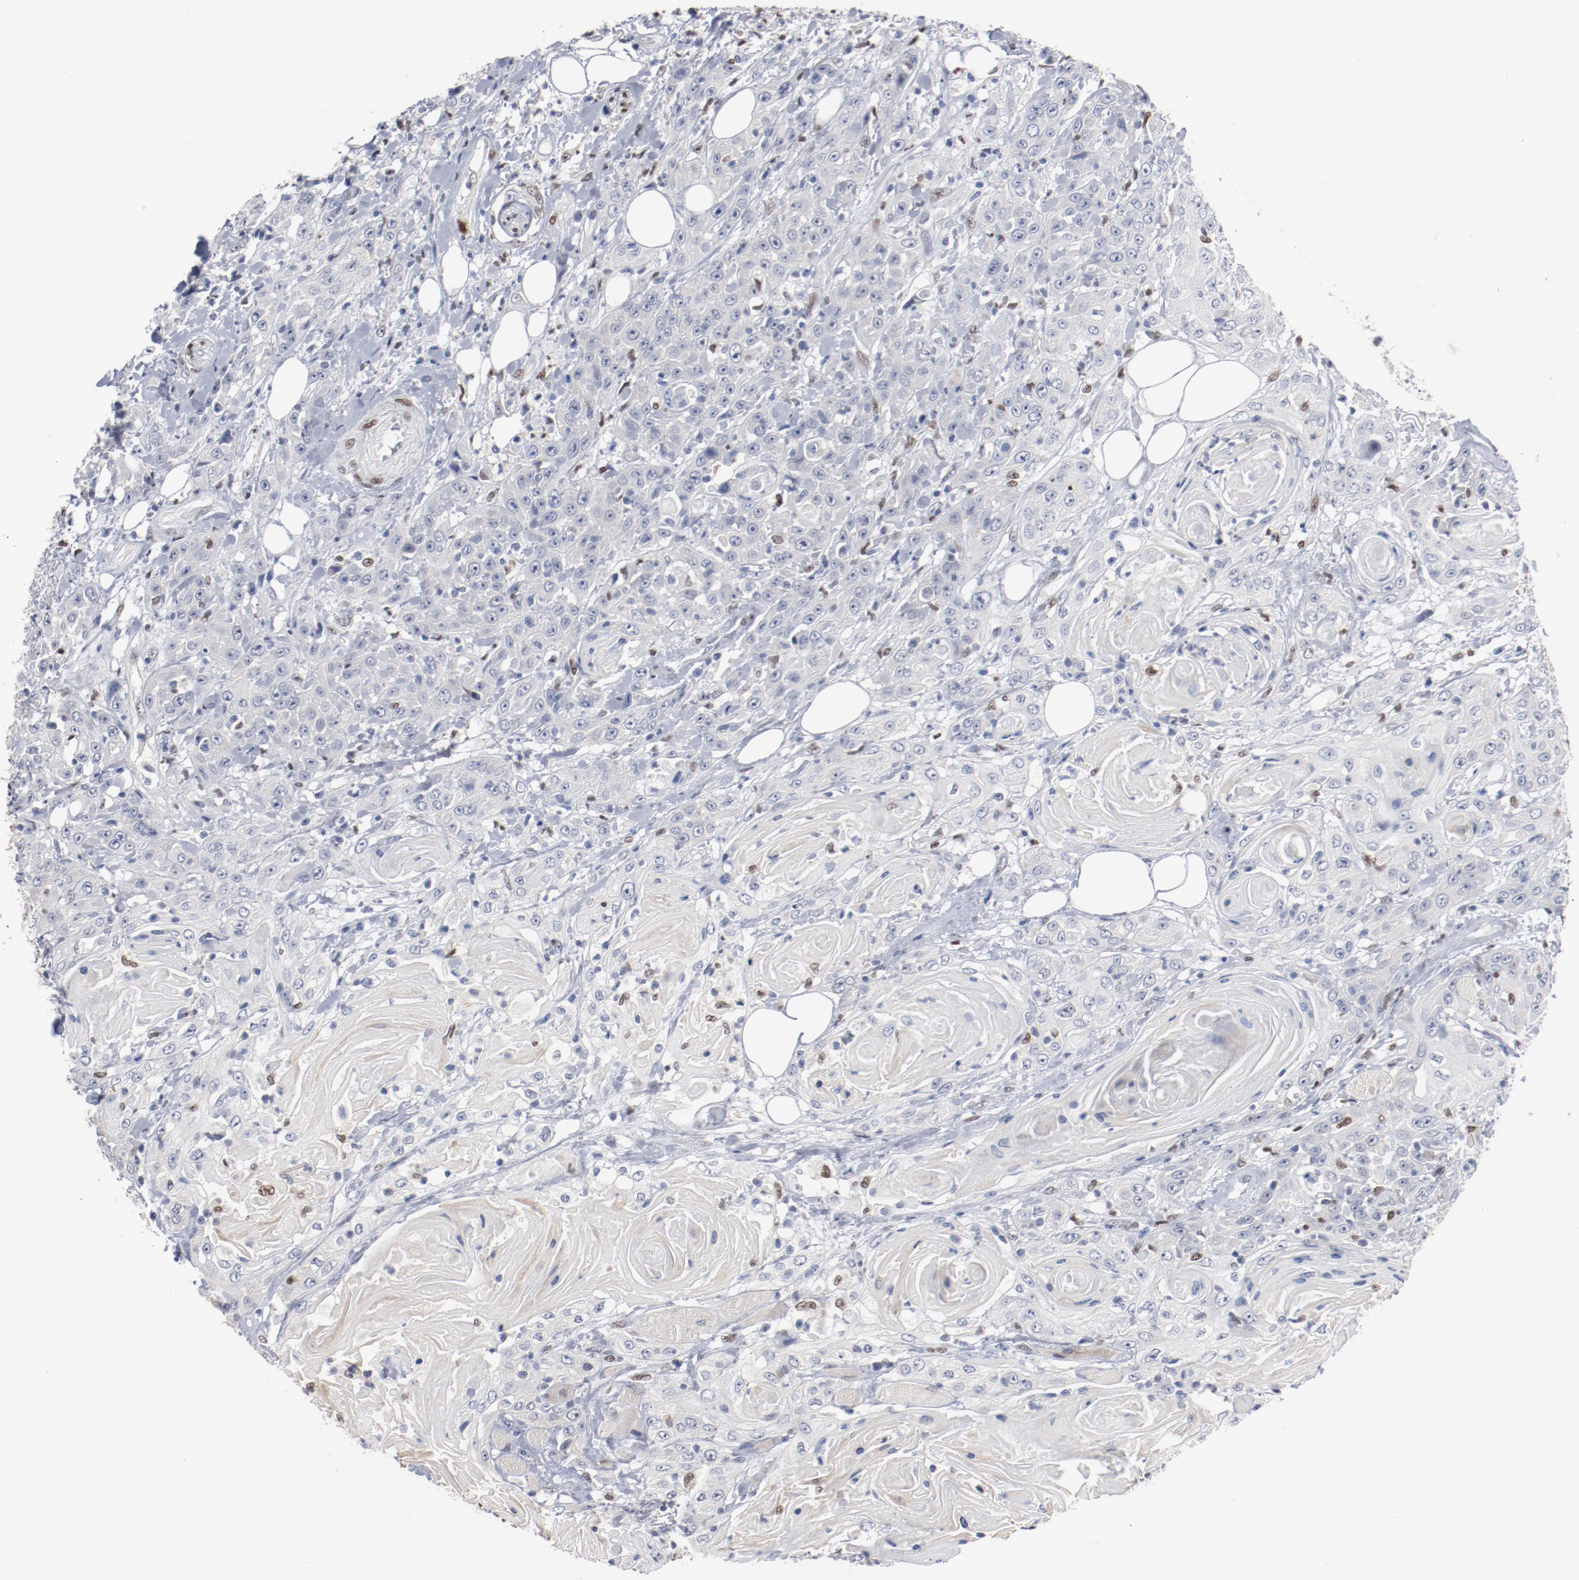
{"staining": {"intensity": "negative", "quantity": "none", "location": "none"}, "tissue": "head and neck cancer", "cell_type": "Tumor cells", "image_type": "cancer", "snomed": [{"axis": "morphology", "description": "Squamous cell carcinoma, NOS"}, {"axis": "topography", "description": "Head-Neck"}], "caption": "The histopathology image exhibits no staining of tumor cells in head and neck cancer (squamous cell carcinoma). (DAB IHC with hematoxylin counter stain).", "gene": "ZEB2", "patient": {"sex": "female", "age": 84}}